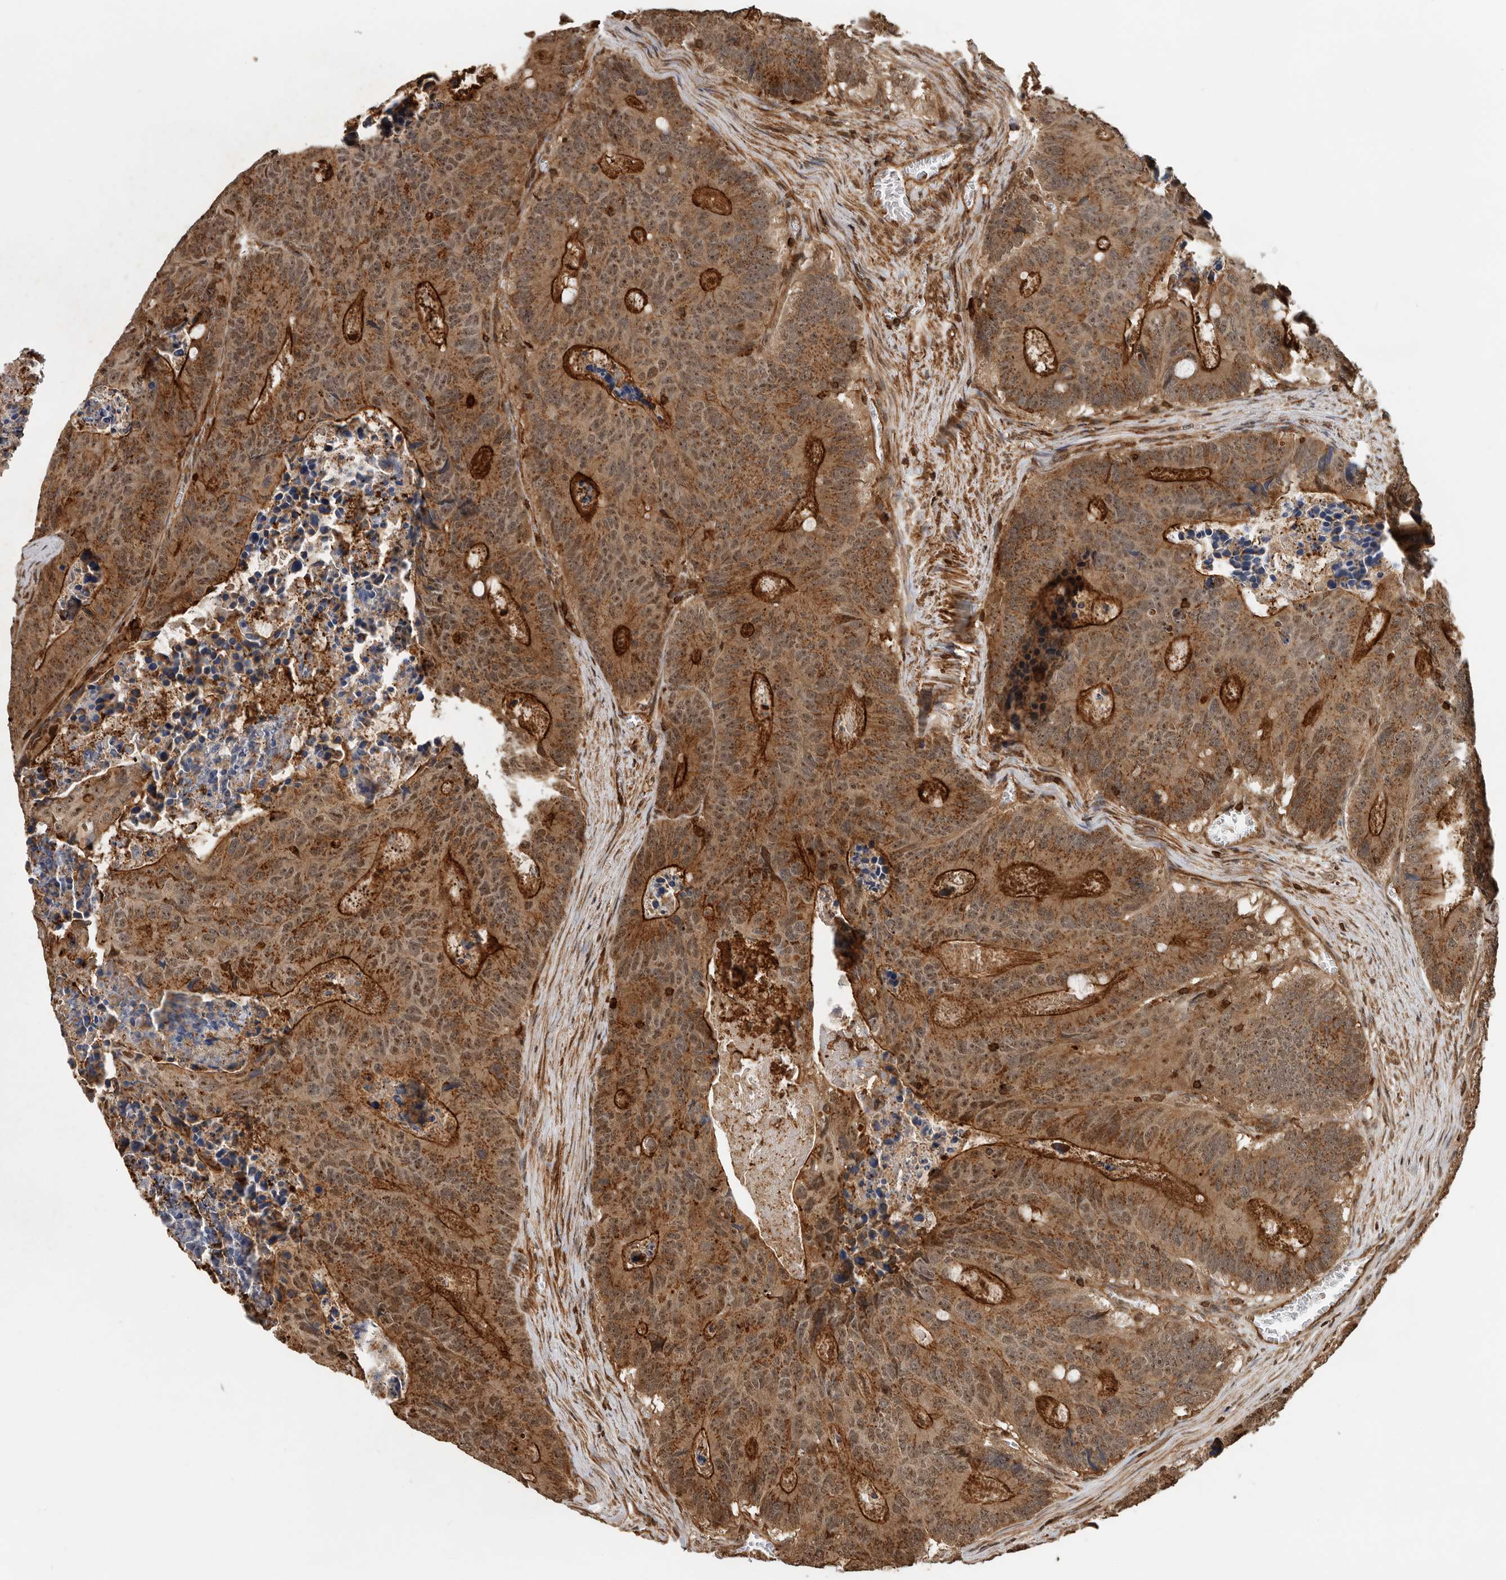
{"staining": {"intensity": "strong", "quantity": ">75%", "location": "cytoplasmic/membranous"}, "tissue": "colorectal cancer", "cell_type": "Tumor cells", "image_type": "cancer", "snomed": [{"axis": "morphology", "description": "Adenocarcinoma, NOS"}, {"axis": "topography", "description": "Colon"}], "caption": "Adenocarcinoma (colorectal) was stained to show a protein in brown. There is high levels of strong cytoplasmic/membranous staining in about >75% of tumor cells.", "gene": "RNF157", "patient": {"sex": "male", "age": 87}}